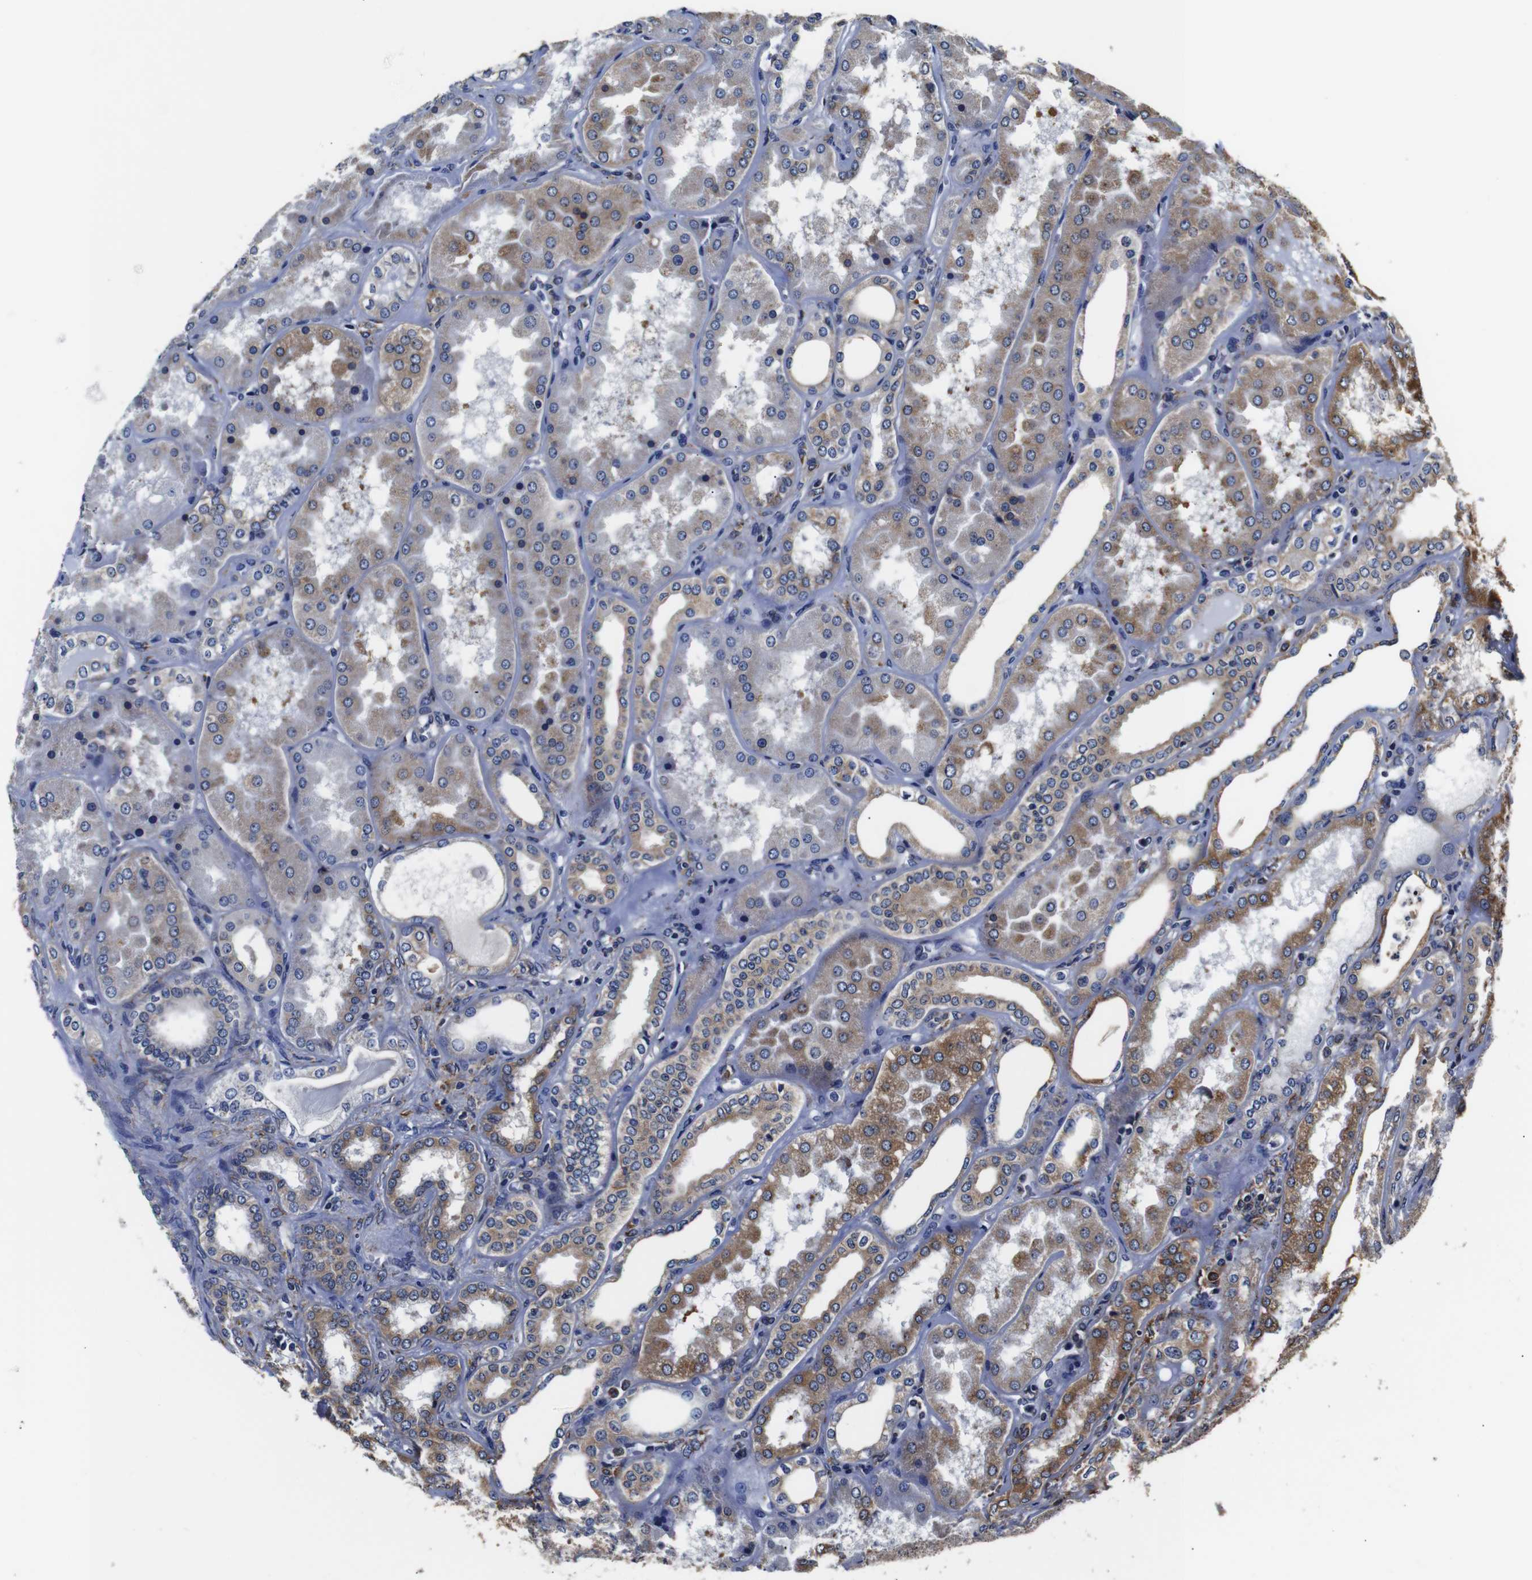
{"staining": {"intensity": "moderate", "quantity": "25%-75%", "location": "cytoplasmic/membranous"}, "tissue": "kidney", "cell_type": "Cells in tubules", "image_type": "normal", "snomed": [{"axis": "morphology", "description": "Normal tissue, NOS"}, {"axis": "topography", "description": "Kidney"}], "caption": "About 25%-75% of cells in tubules in normal kidney display moderate cytoplasmic/membranous protein expression as visualized by brown immunohistochemical staining.", "gene": "PPIB", "patient": {"sex": "female", "age": 56}}